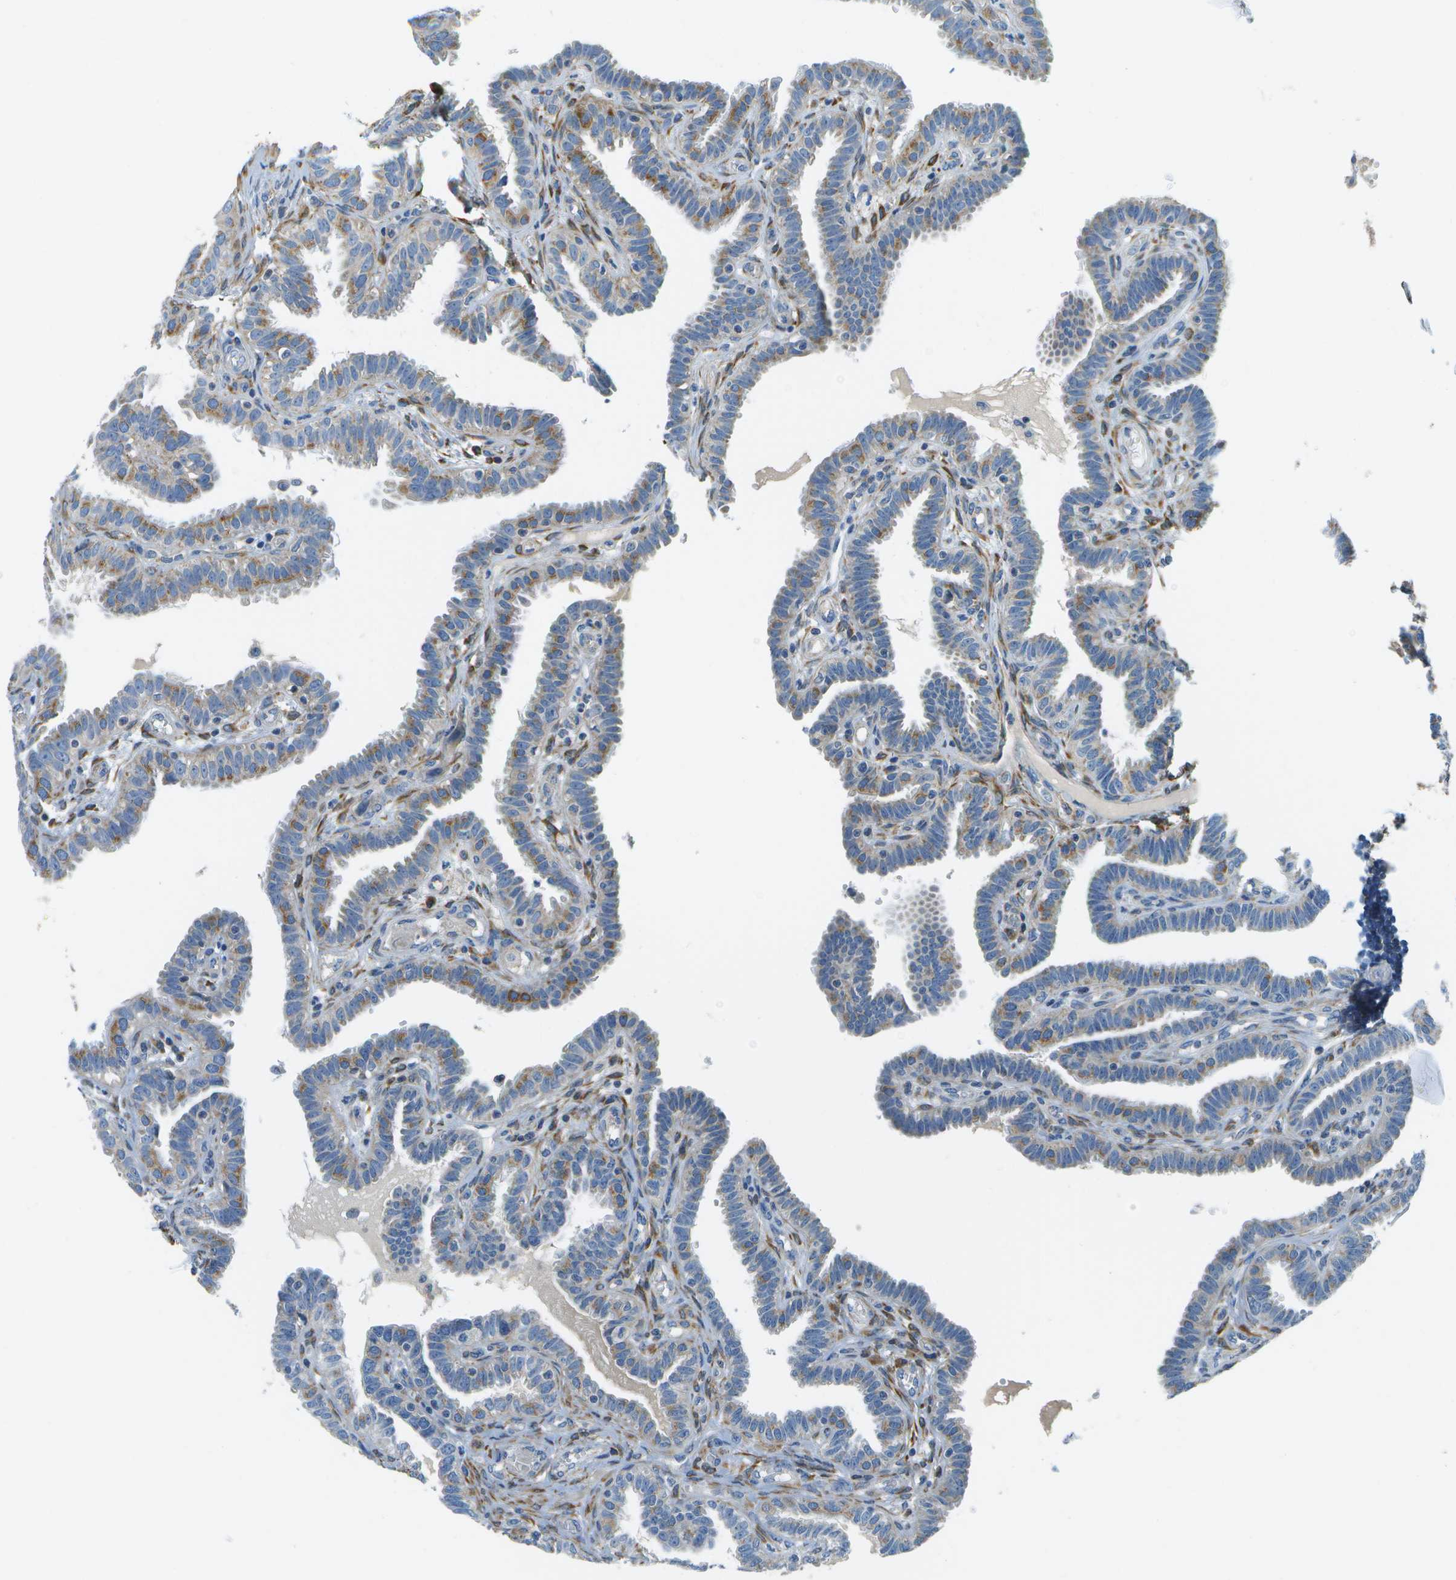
{"staining": {"intensity": "weak", "quantity": "25%-75%", "location": "cytoplasmic/membranous"}, "tissue": "fallopian tube", "cell_type": "Glandular cells", "image_type": "normal", "snomed": [{"axis": "morphology", "description": "Normal tissue, NOS"}, {"axis": "topography", "description": "Fallopian tube"}, {"axis": "topography", "description": "Placenta"}], "caption": "DAB (3,3'-diaminobenzidine) immunohistochemical staining of unremarkable human fallopian tube reveals weak cytoplasmic/membranous protein expression in approximately 25%-75% of glandular cells. The staining was performed using DAB to visualize the protein expression in brown, while the nuclei were stained in blue with hematoxylin (Magnification: 20x).", "gene": "PTGIS", "patient": {"sex": "female", "age": 34}}